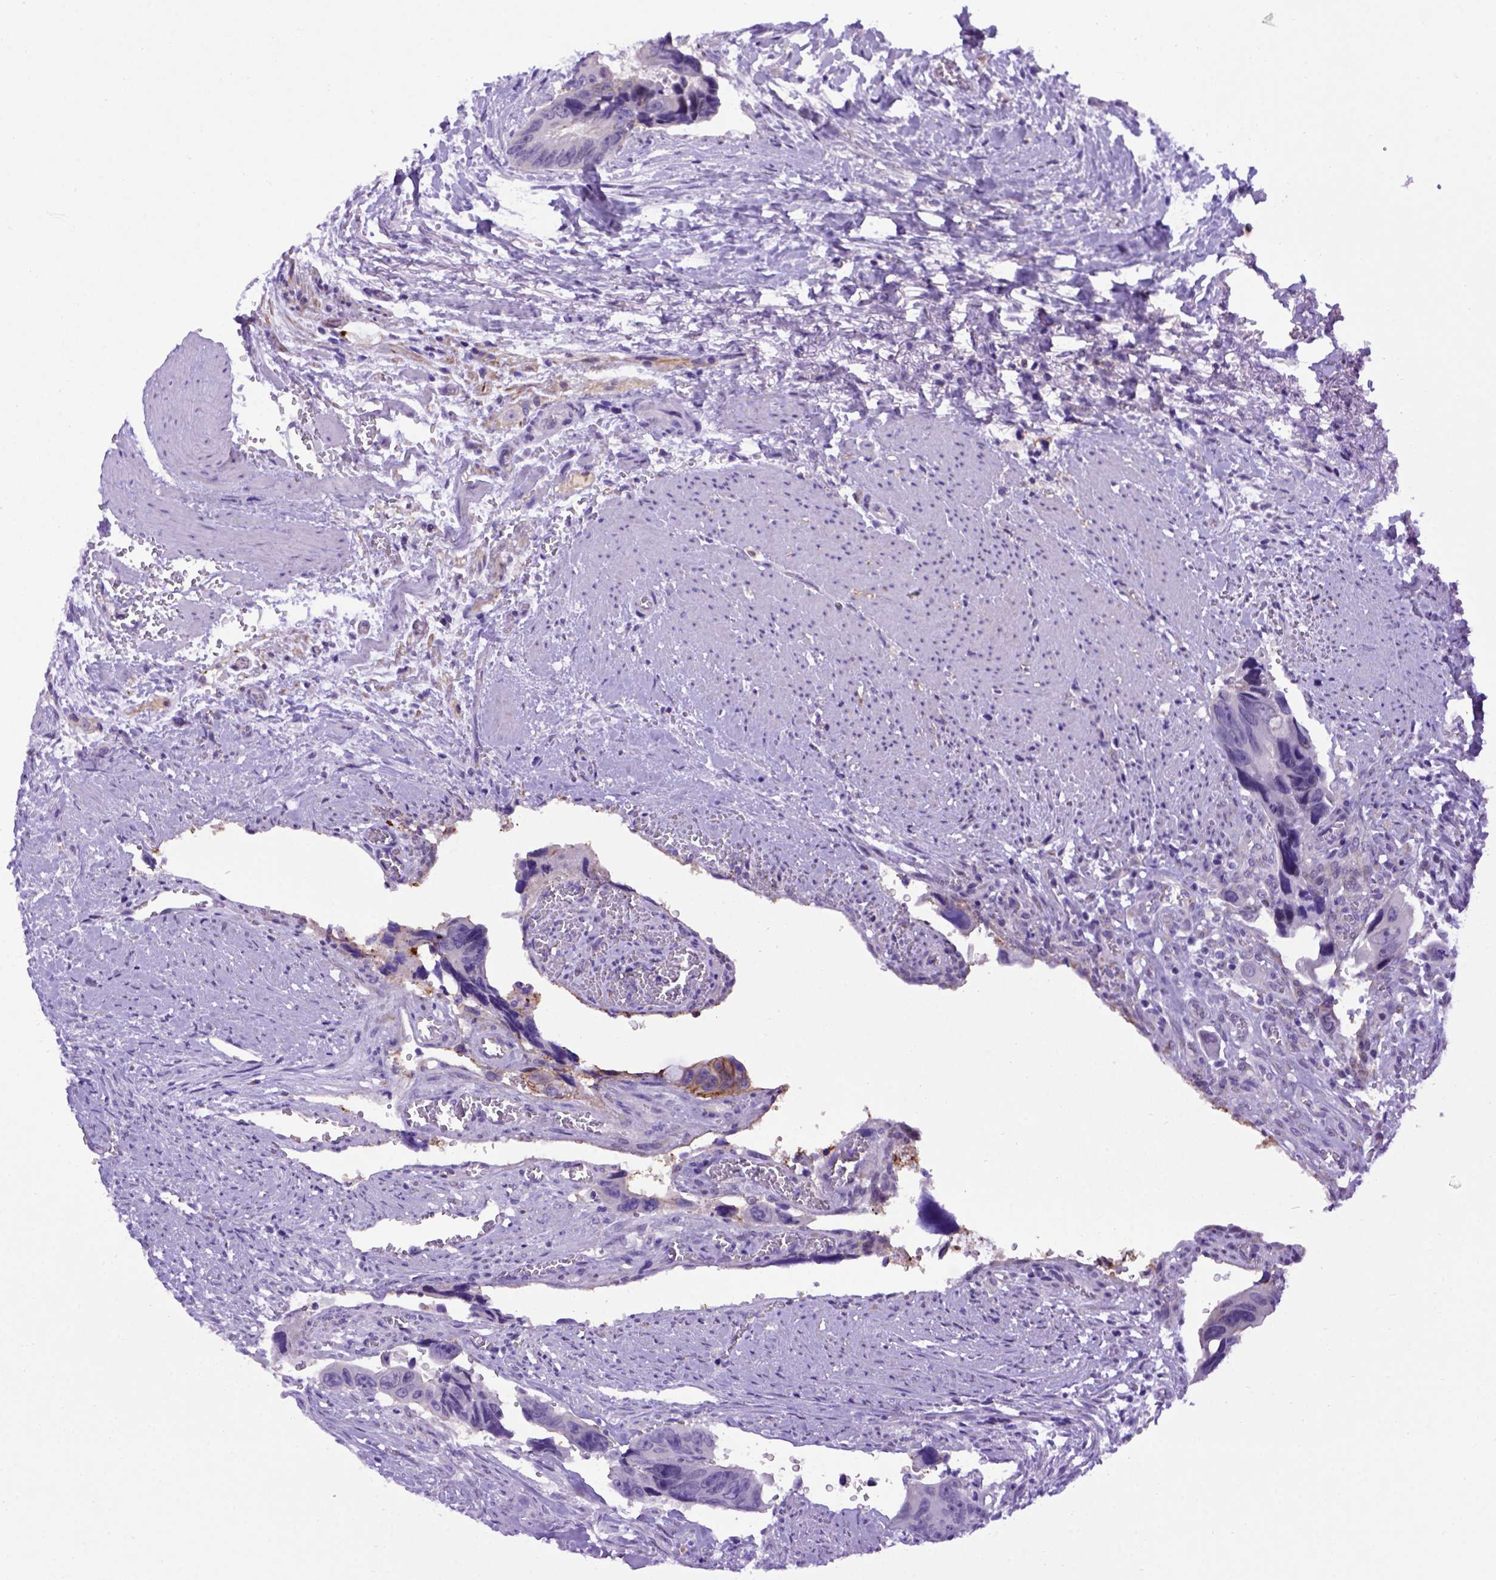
{"staining": {"intensity": "moderate", "quantity": "<25%", "location": "cytoplasmic/membranous"}, "tissue": "colorectal cancer", "cell_type": "Tumor cells", "image_type": "cancer", "snomed": [{"axis": "morphology", "description": "Adenocarcinoma, NOS"}, {"axis": "topography", "description": "Rectum"}], "caption": "This is a histology image of immunohistochemistry staining of adenocarcinoma (colorectal), which shows moderate staining in the cytoplasmic/membranous of tumor cells.", "gene": "ADAM12", "patient": {"sex": "male", "age": 76}}